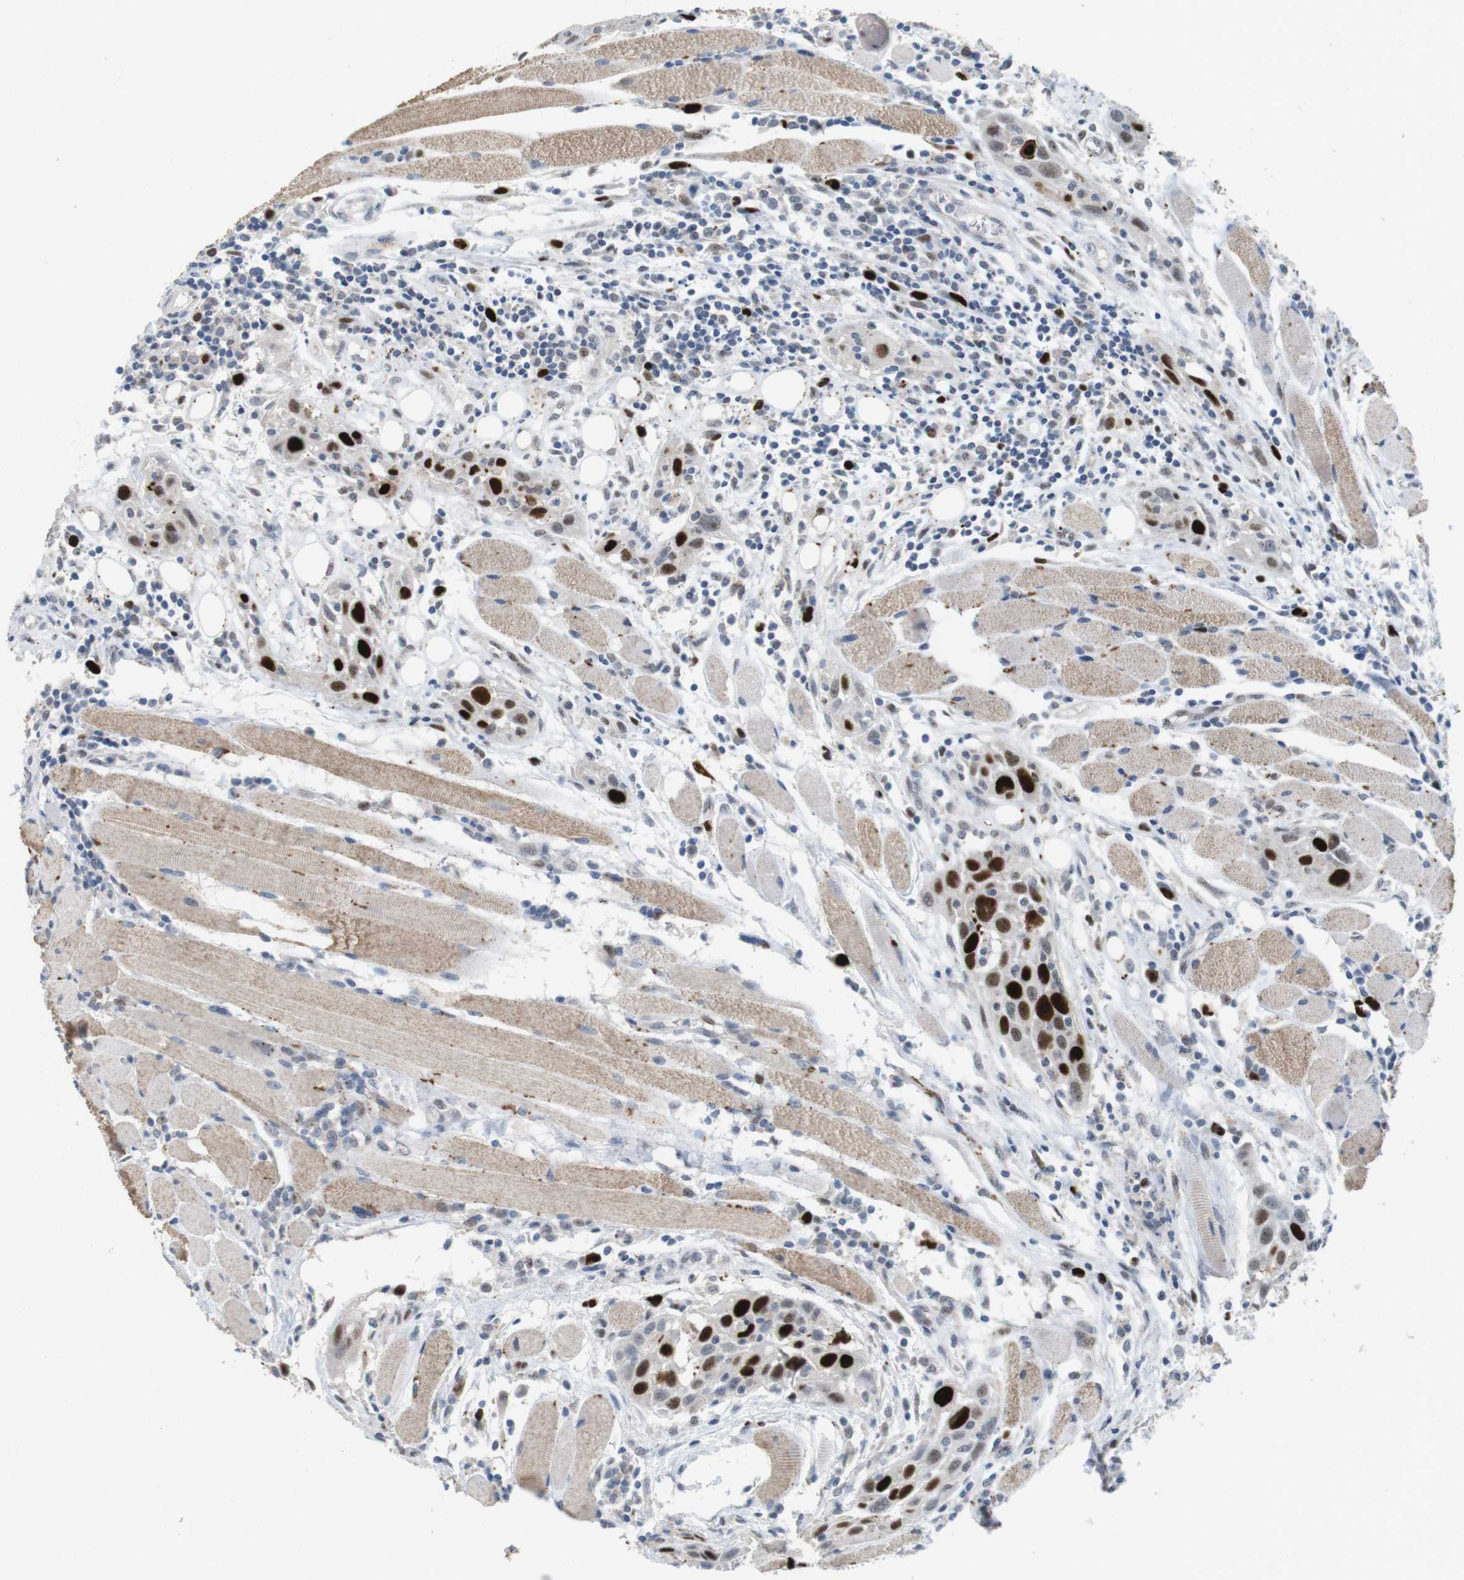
{"staining": {"intensity": "strong", "quantity": ">75%", "location": "nuclear"}, "tissue": "head and neck cancer", "cell_type": "Tumor cells", "image_type": "cancer", "snomed": [{"axis": "morphology", "description": "Squamous cell carcinoma, NOS"}, {"axis": "topography", "description": "Oral tissue"}, {"axis": "topography", "description": "Head-Neck"}], "caption": "This image displays immunohistochemistry (IHC) staining of human squamous cell carcinoma (head and neck), with high strong nuclear expression in about >75% of tumor cells.", "gene": "KPNA2", "patient": {"sex": "female", "age": 50}}